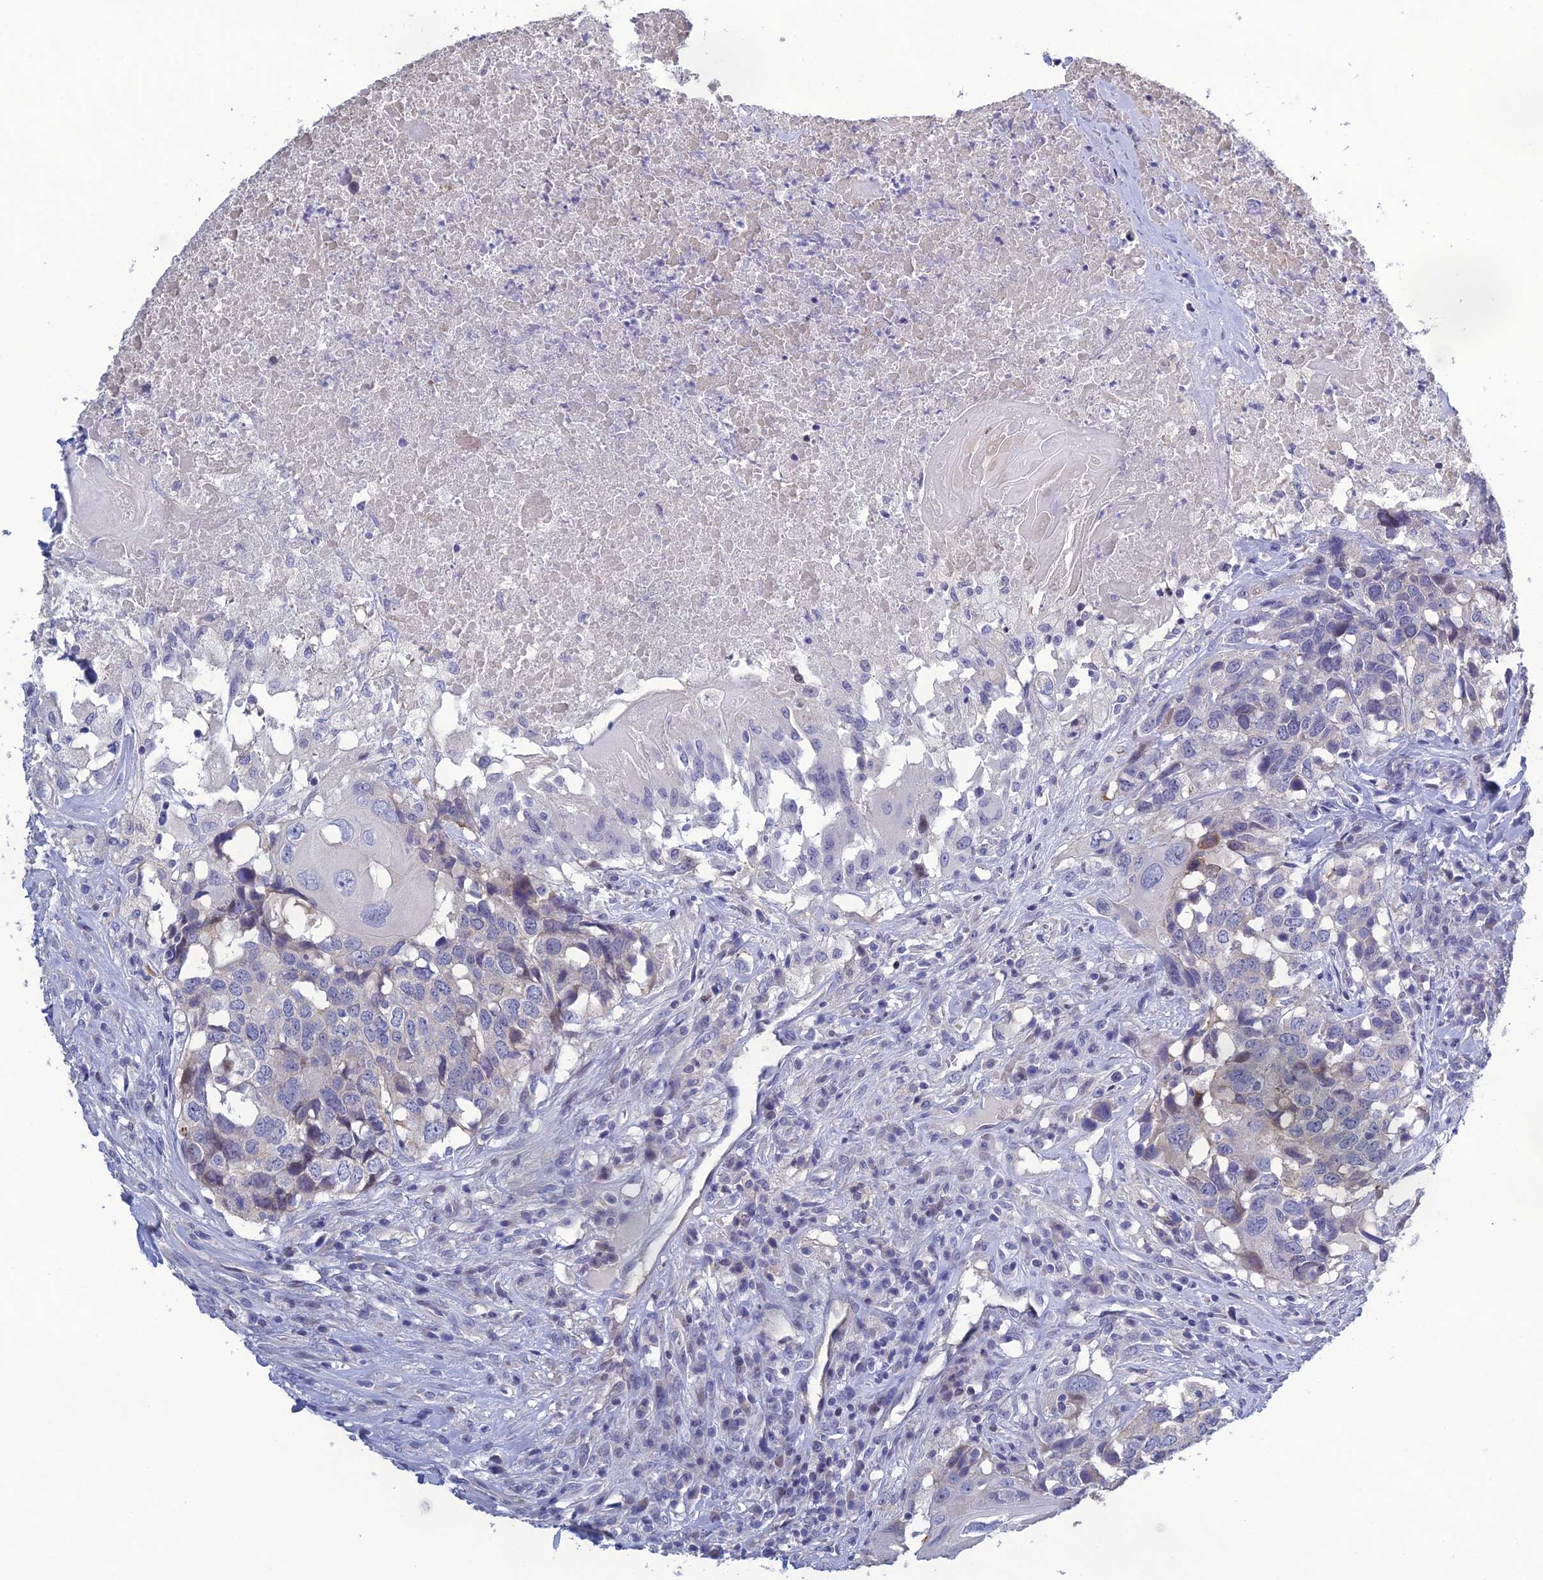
{"staining": {"intensity": "negative", "quantity": "none", "location": "none"}, "tissue": "head and neck cancer", "cell_type": "Tumor cells", "image_type": "cancer", "snomed": [{"axis": "morphology", "description": "Squamous cell carcinoma, NOS"}, {"axis": "topography", "description": "Head-Neck"}], "caption": "A high-resolution image shows immunohistochemistry staining of squamous cell carcinoma (head and neck), which shows no significant staining in tumor cells.", "gene": "LZTS2", "patient": {"sex": "male", "age": 66}}